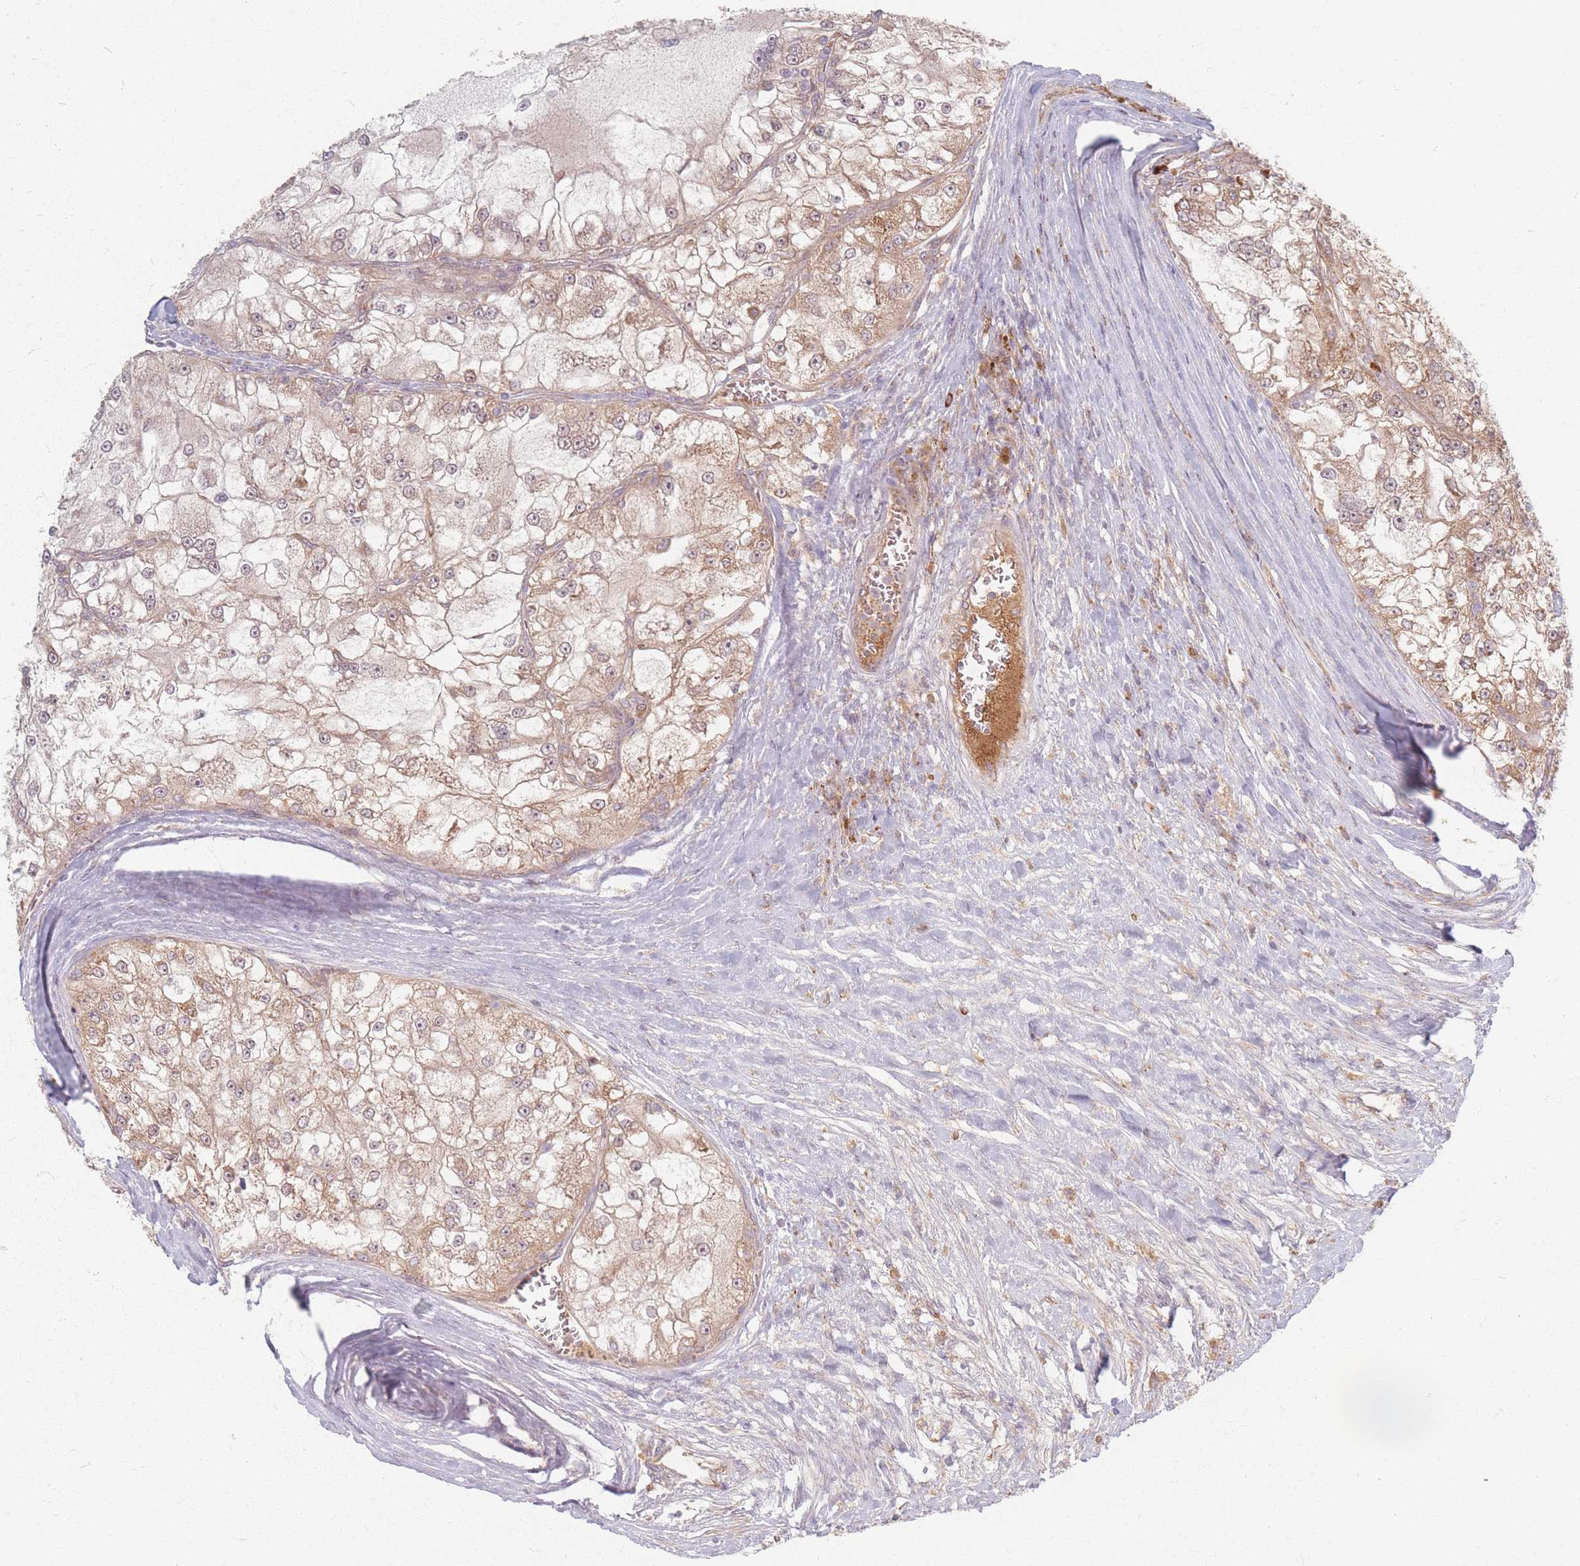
{"staining": {"intensity": "weak", "quantity": "25%-75%", "location": "cytoplasmic/membranous"}, "tissue": "renal cancer", "cell_type": "Tumor cells", "image_type": "cancer", "snomed": [{"axis": "morphology", "description": "Adenocarcinoma, NOS"}, {"axis": "topography", "description": "Kidney"}], "caption": "This is a photomicrograph of immunohistochemistry (IHC) staining of renal adenocarcinoma, which shows weak staining in the cytoplasmic/membranous of tumor cells.", "gene": "SMIM14", "patient": {"sex": "female", "age": 72}}